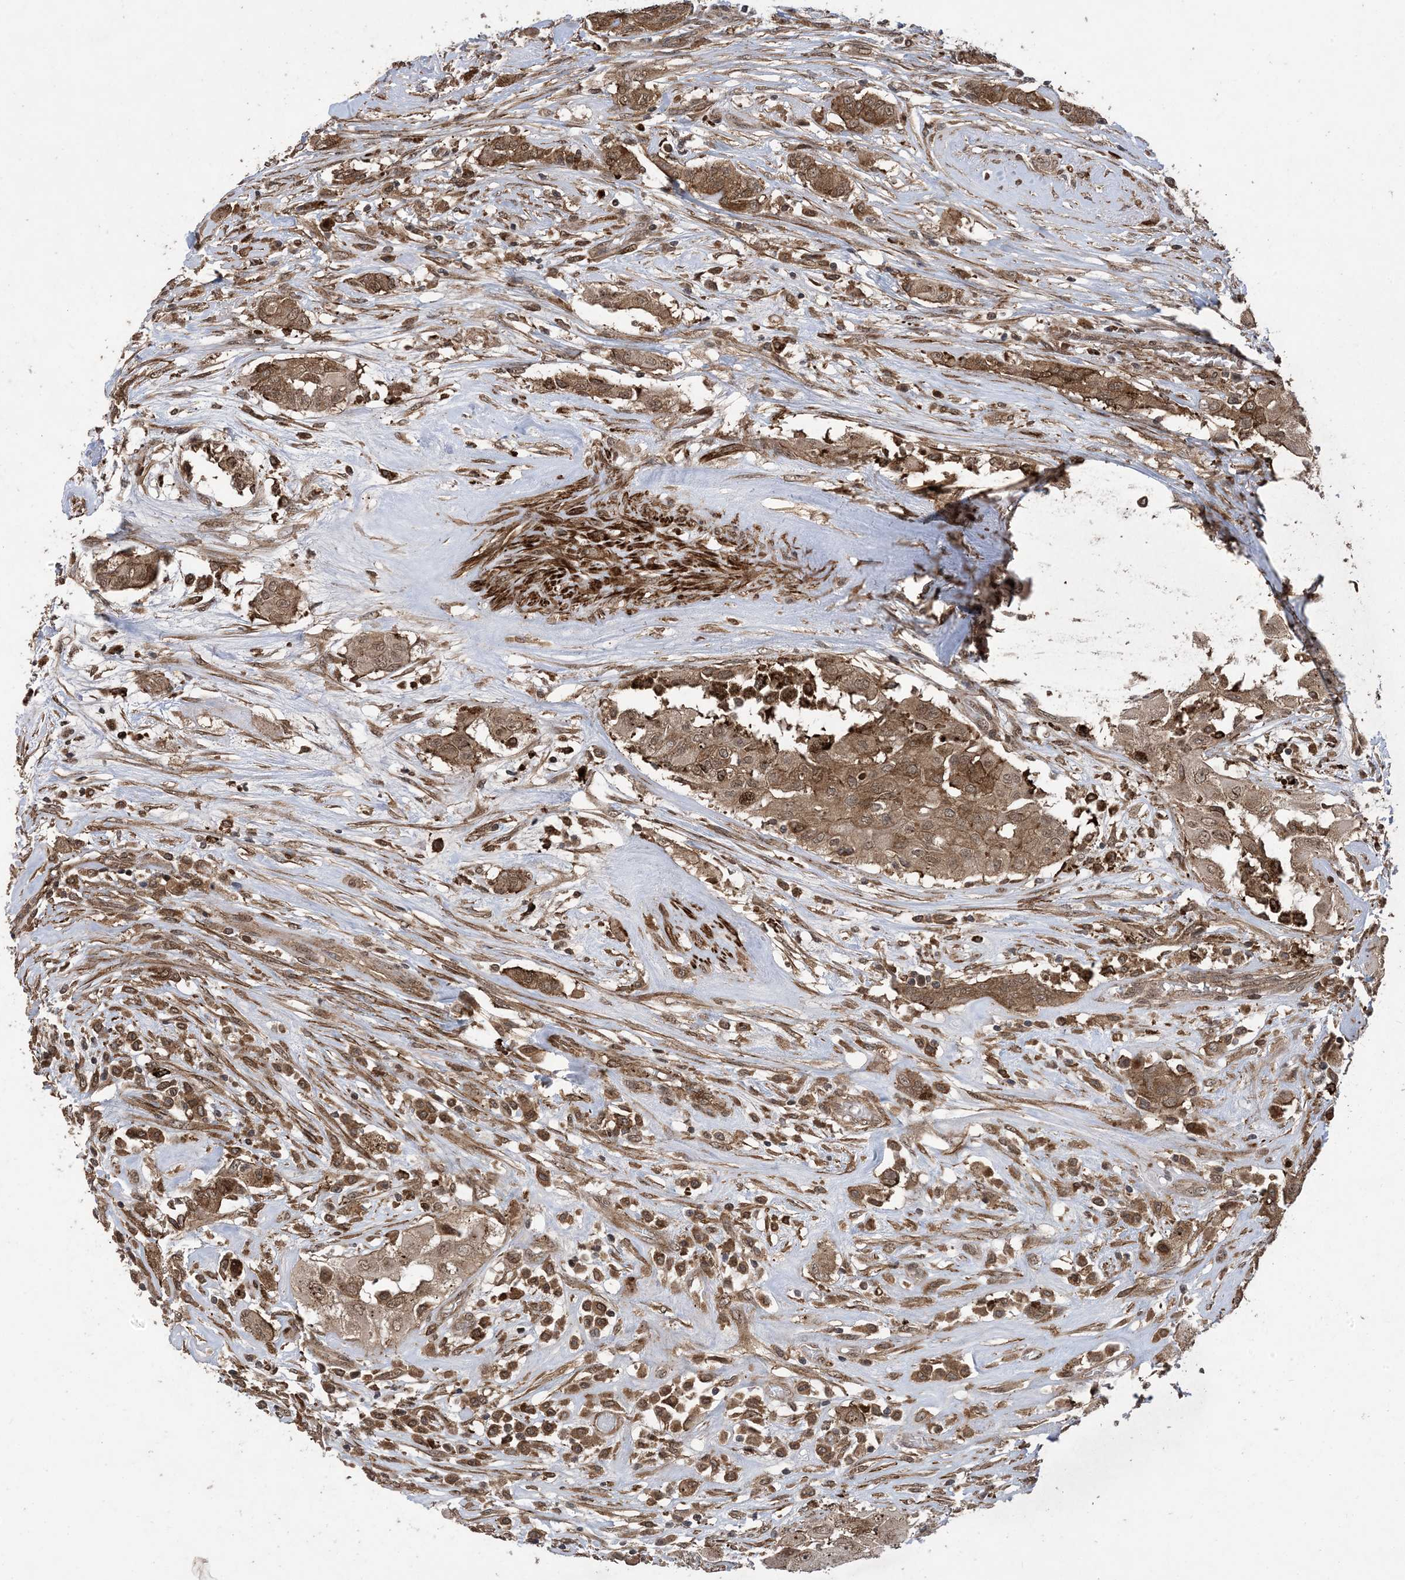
{"staining": {"intensity": "moderate", "quantity": ">75%", "location": "cytoplasmic/membranous,nuclear"}, "tissue": "thyroid cancer", "cell_type": "Tumor cells", "image_type": "cancer", "snomed": [{"axis": "morphology", "description": "Papillary adenocarcinoma, NOS"}, {"axis": "topography", "description": "Thyroid gland"}], "caption": "Immunohistochemistry histopathology image of neoplastic tissue: papillary adenocarcinoma (thyroid) stained using immunohistochemistry (IHC) exhibits medium levels of moderate protein expression localized specifically in the cytoplasmic/membranous and nuclear of tumor cells, appearing as a cytoplasmic/membranous and nuclear brown color.", "gene": "ZNF511", "patient": {"sex": "female", "age": 59}}